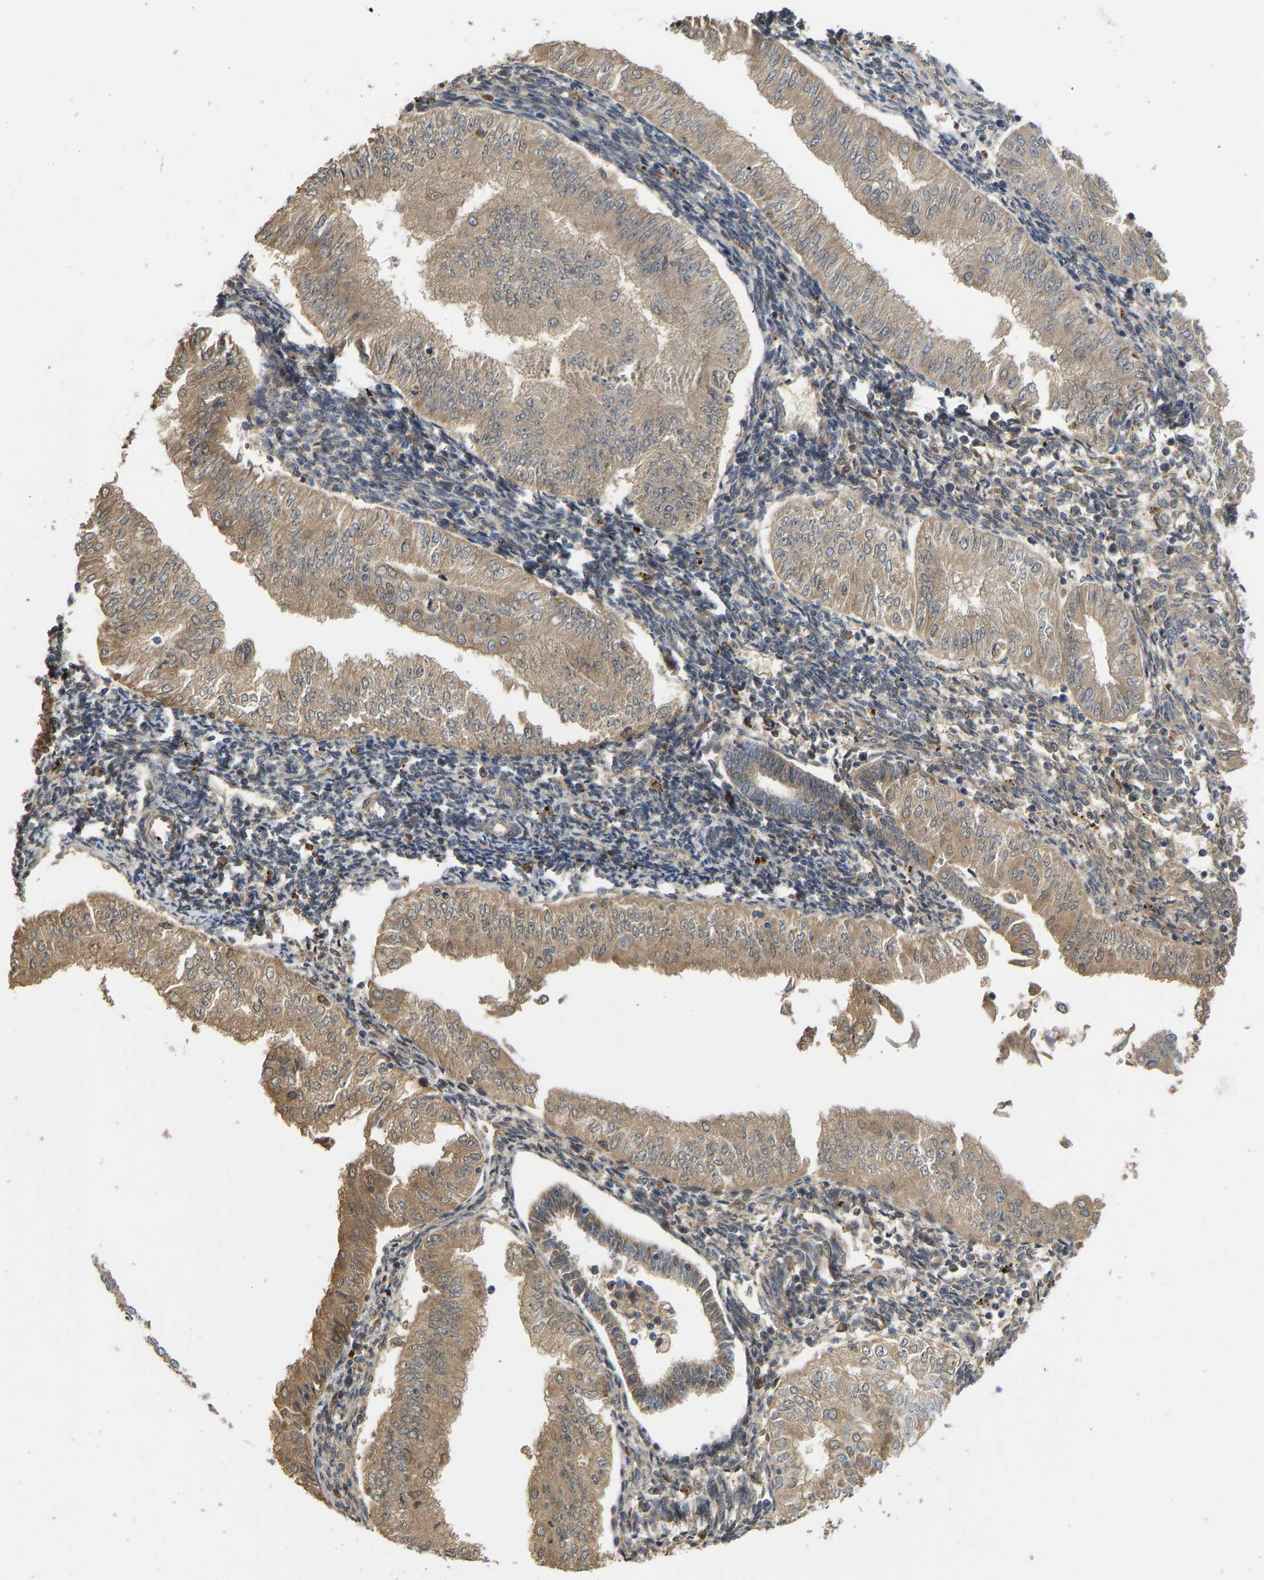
{"staining": {"intensity": "moderate", "quantity": ">75%", "location": "cytoplasmic/membranous"}, "tissue": "endometrial cancer", "cell_type": "Tumor cells", "image_type": "cancer", "snomed": [{"axis": "morphology", "description": "Normal tissue, NOS"}, {"axis": "morphology", "description": "Adenocarcinoma, NOS"}, {"axis": "topography", "description": "Endometrium"}], "caption": "Endometrial cancer (adenocarcinoma) stained with a brown dye exhibits moderate cytoplasmic/membranous positive staining in about >75% of tumor cells.", "gene": "VCPKMT", "patient": {"sex": "female", "age": 53}}